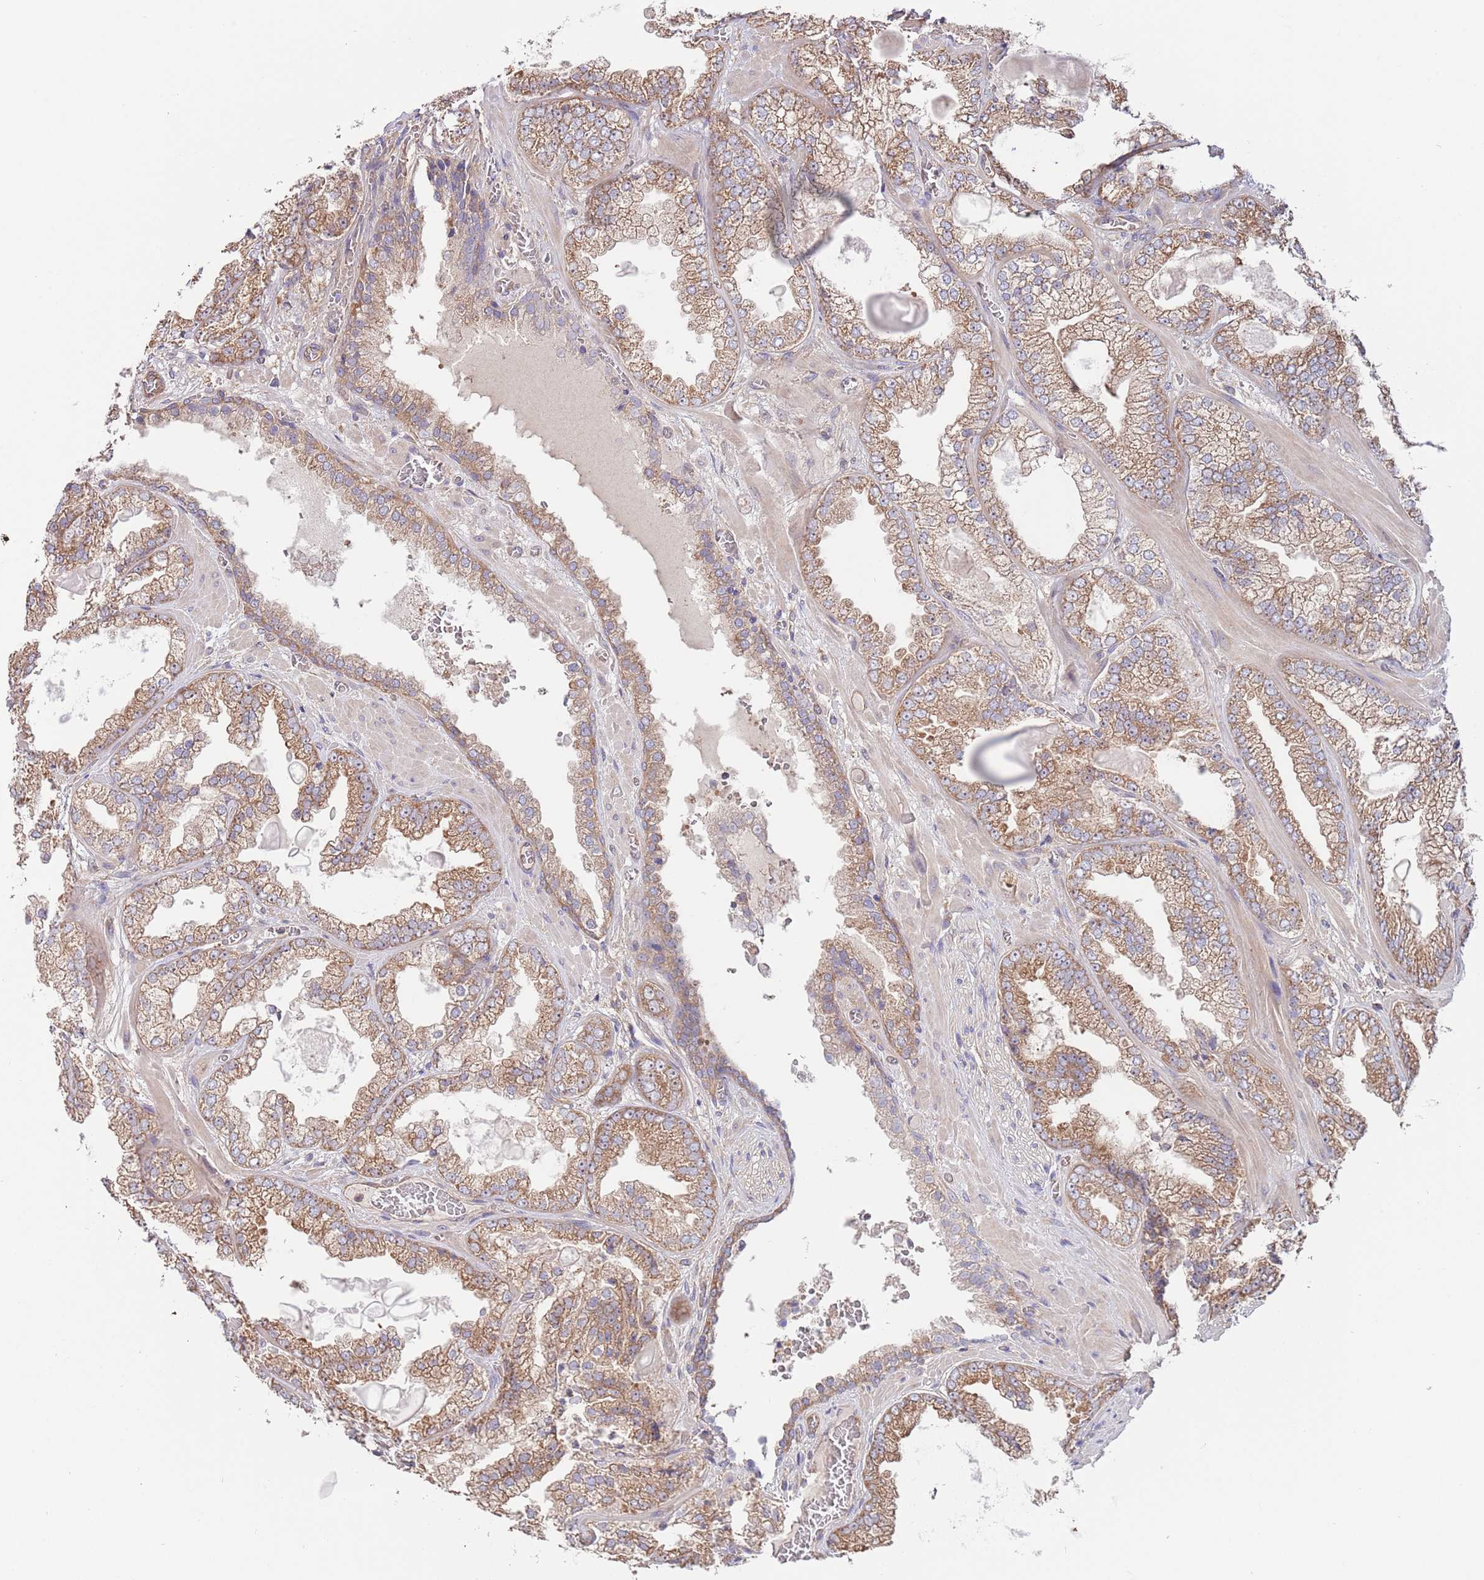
{"staining": {"intensity": "moderate", "quantity": ">75%", "location": "cytoplasmic/membranous"}, "tissue": "prostate cancer", "cell_type": "Tumor cells", "image_type": "cancer", "snomed": [{"axis": "morphology", "description": "Adenocarcinoma, Low grade"}, {"axis": "topography", "description": "Prostate"}], "caption": "Prostate adenocarcinoma (low-grade) was stained to show a protein in brown. There is medium levels of moderate cytoplasmic/membranous expression in about >75% of tumor cells.", "gene": "EIF3F", "patient": {"sex": "male", "age": 57}}